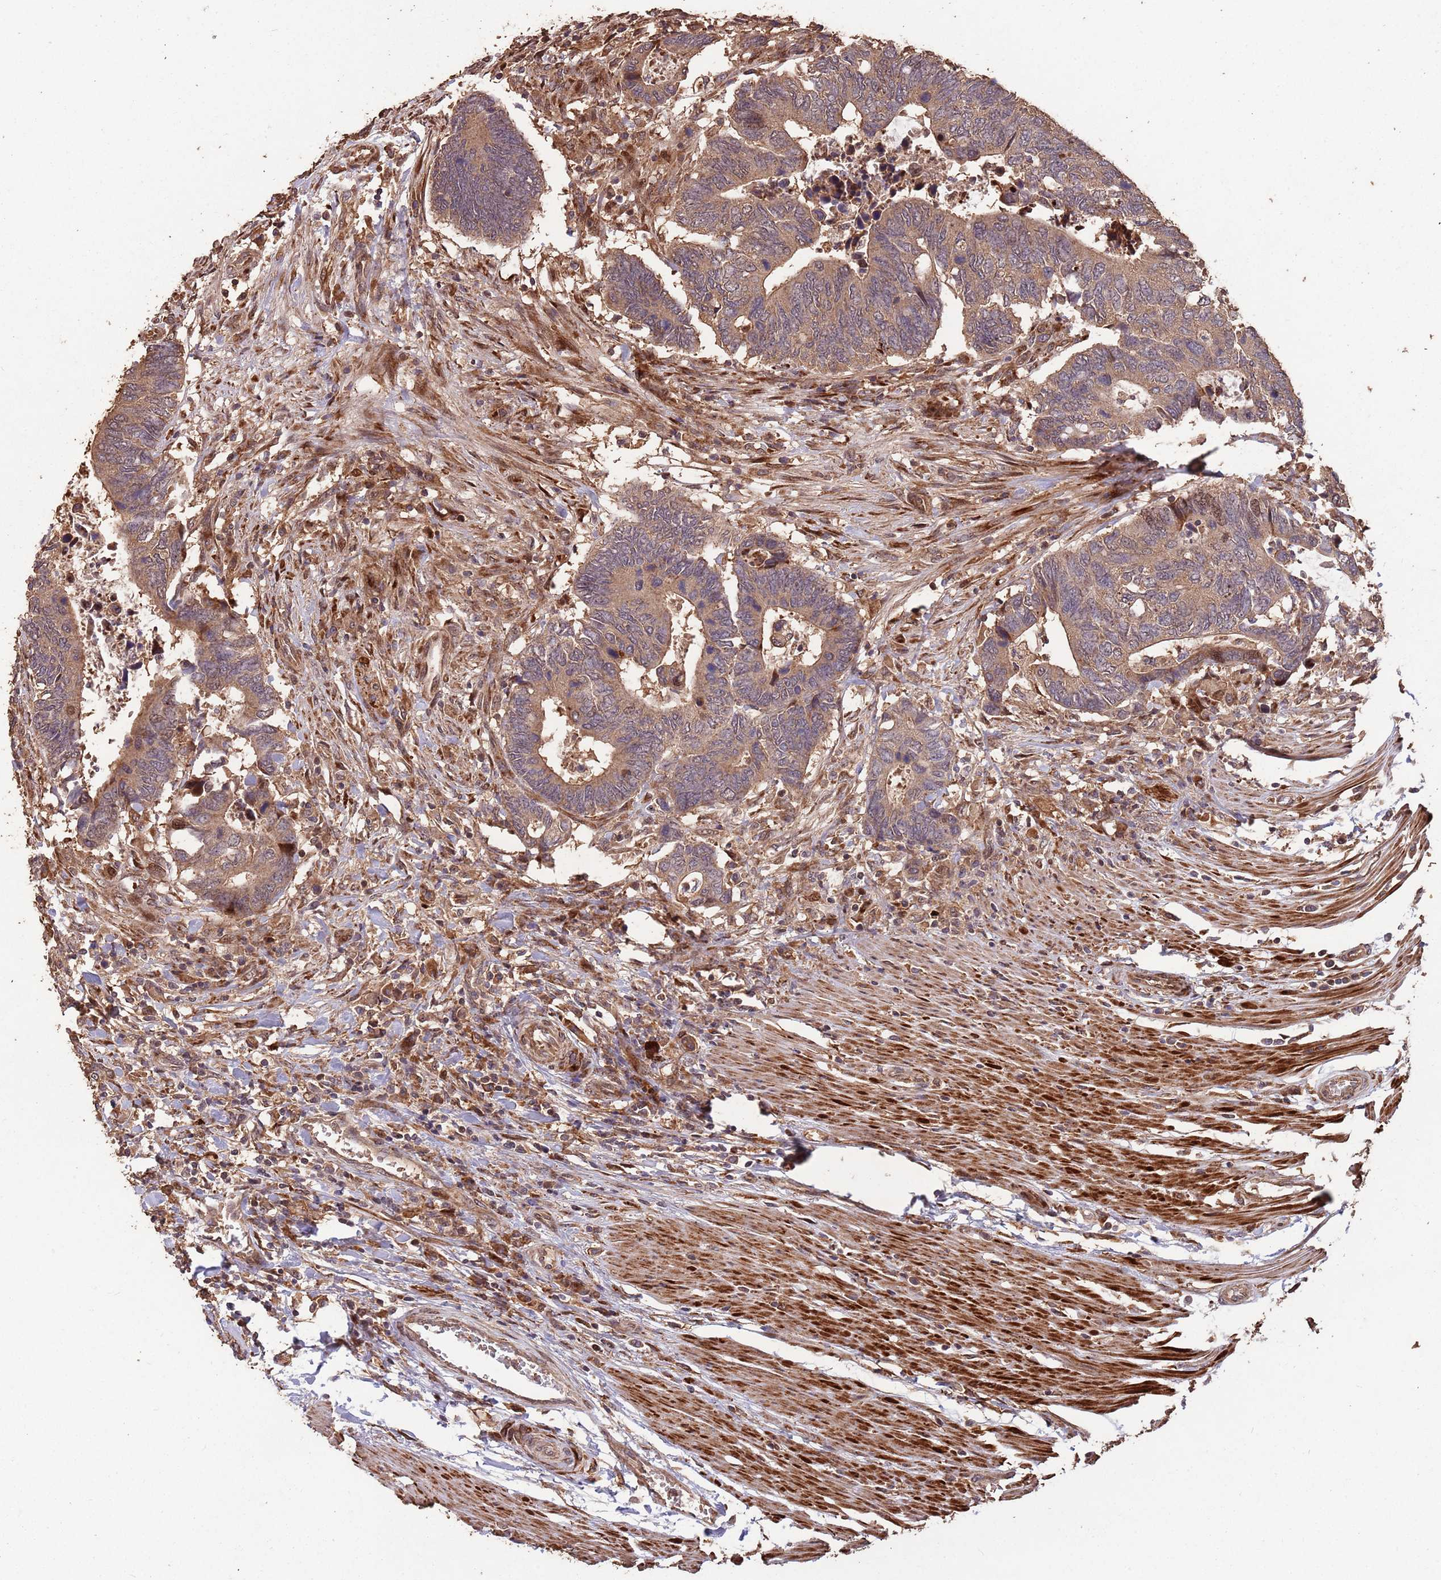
{"staining": {"intensity": "moderate", "quantity": ">75%", "location": "cytoplasmic/membranous"}, "tissue": "colorectal cancer", "cell_type": "Tumor cells", "image_type": "cancer", "snomed": [{"axis": "morphology", "description": "Adenocarcinoma, NOS"}, {"axis": "topography", "description": "Colon"}], "caption": "Protein expression analysis of colorectal cancer (adenocarcinoma) shows moderate cytoplasmic/membranous expression in about >75% of tumor cells.", "gene": "ZNF428", "patient": {"sex": "male", "age": 87}}